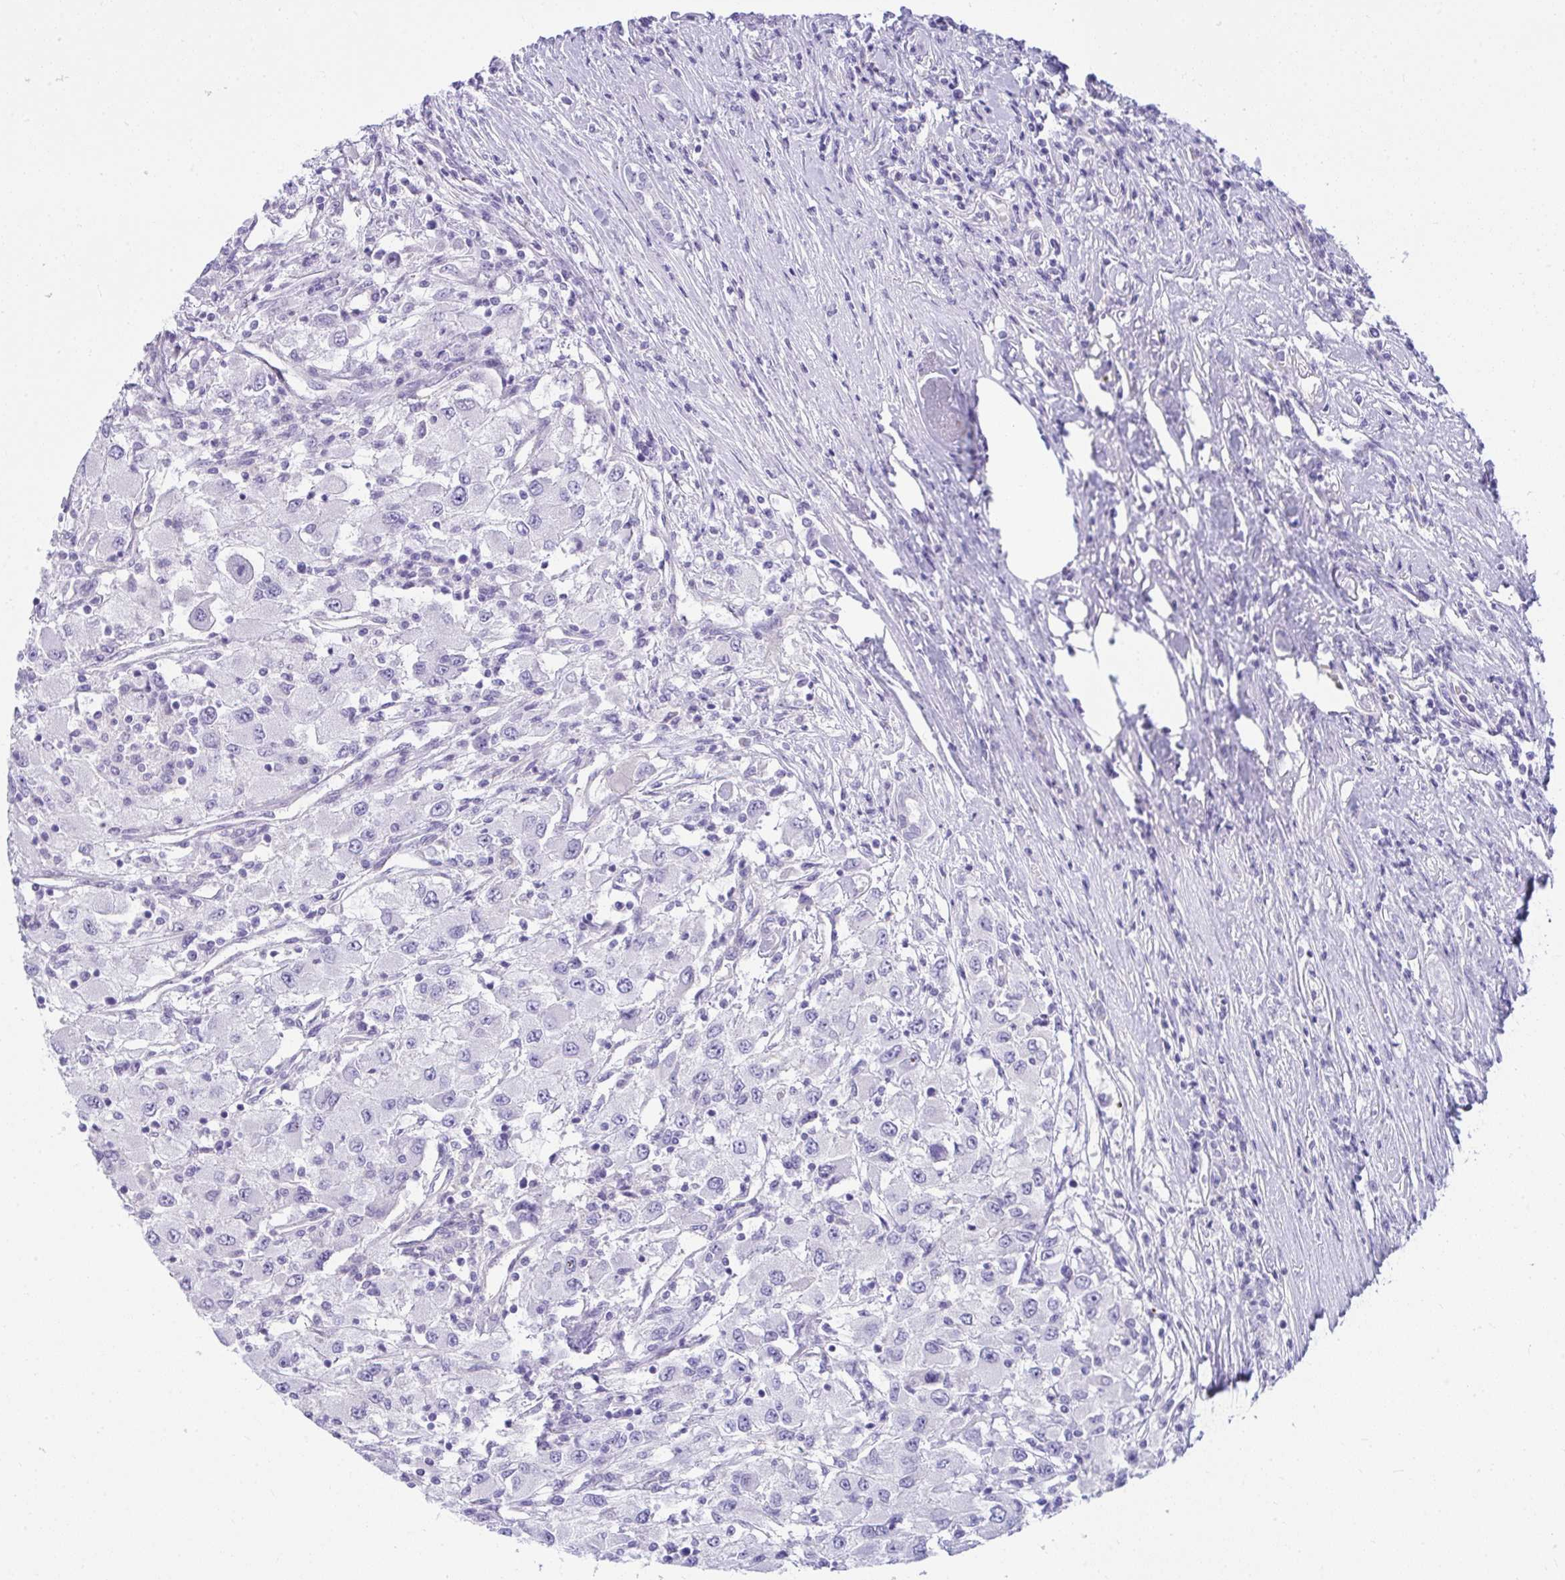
{"staining": {"intensity": "negative", "quantity": "none", "location": "none"}, "tissue": "renal cancer", "cell_type": "Tumor cells", "image_type": "cancer", "snomed": [{"axis": "morphology", "description": "Adenocarcinoma, NOS"}, {"axis": "topography", "description": "Kidney"}], "caption": "Protein analysis of renal cancer (adenocarcinoma) displays no significant expression in tumor cells.", "gene": "LRRC36", "patient": {"sex": "female", "age": 67}}